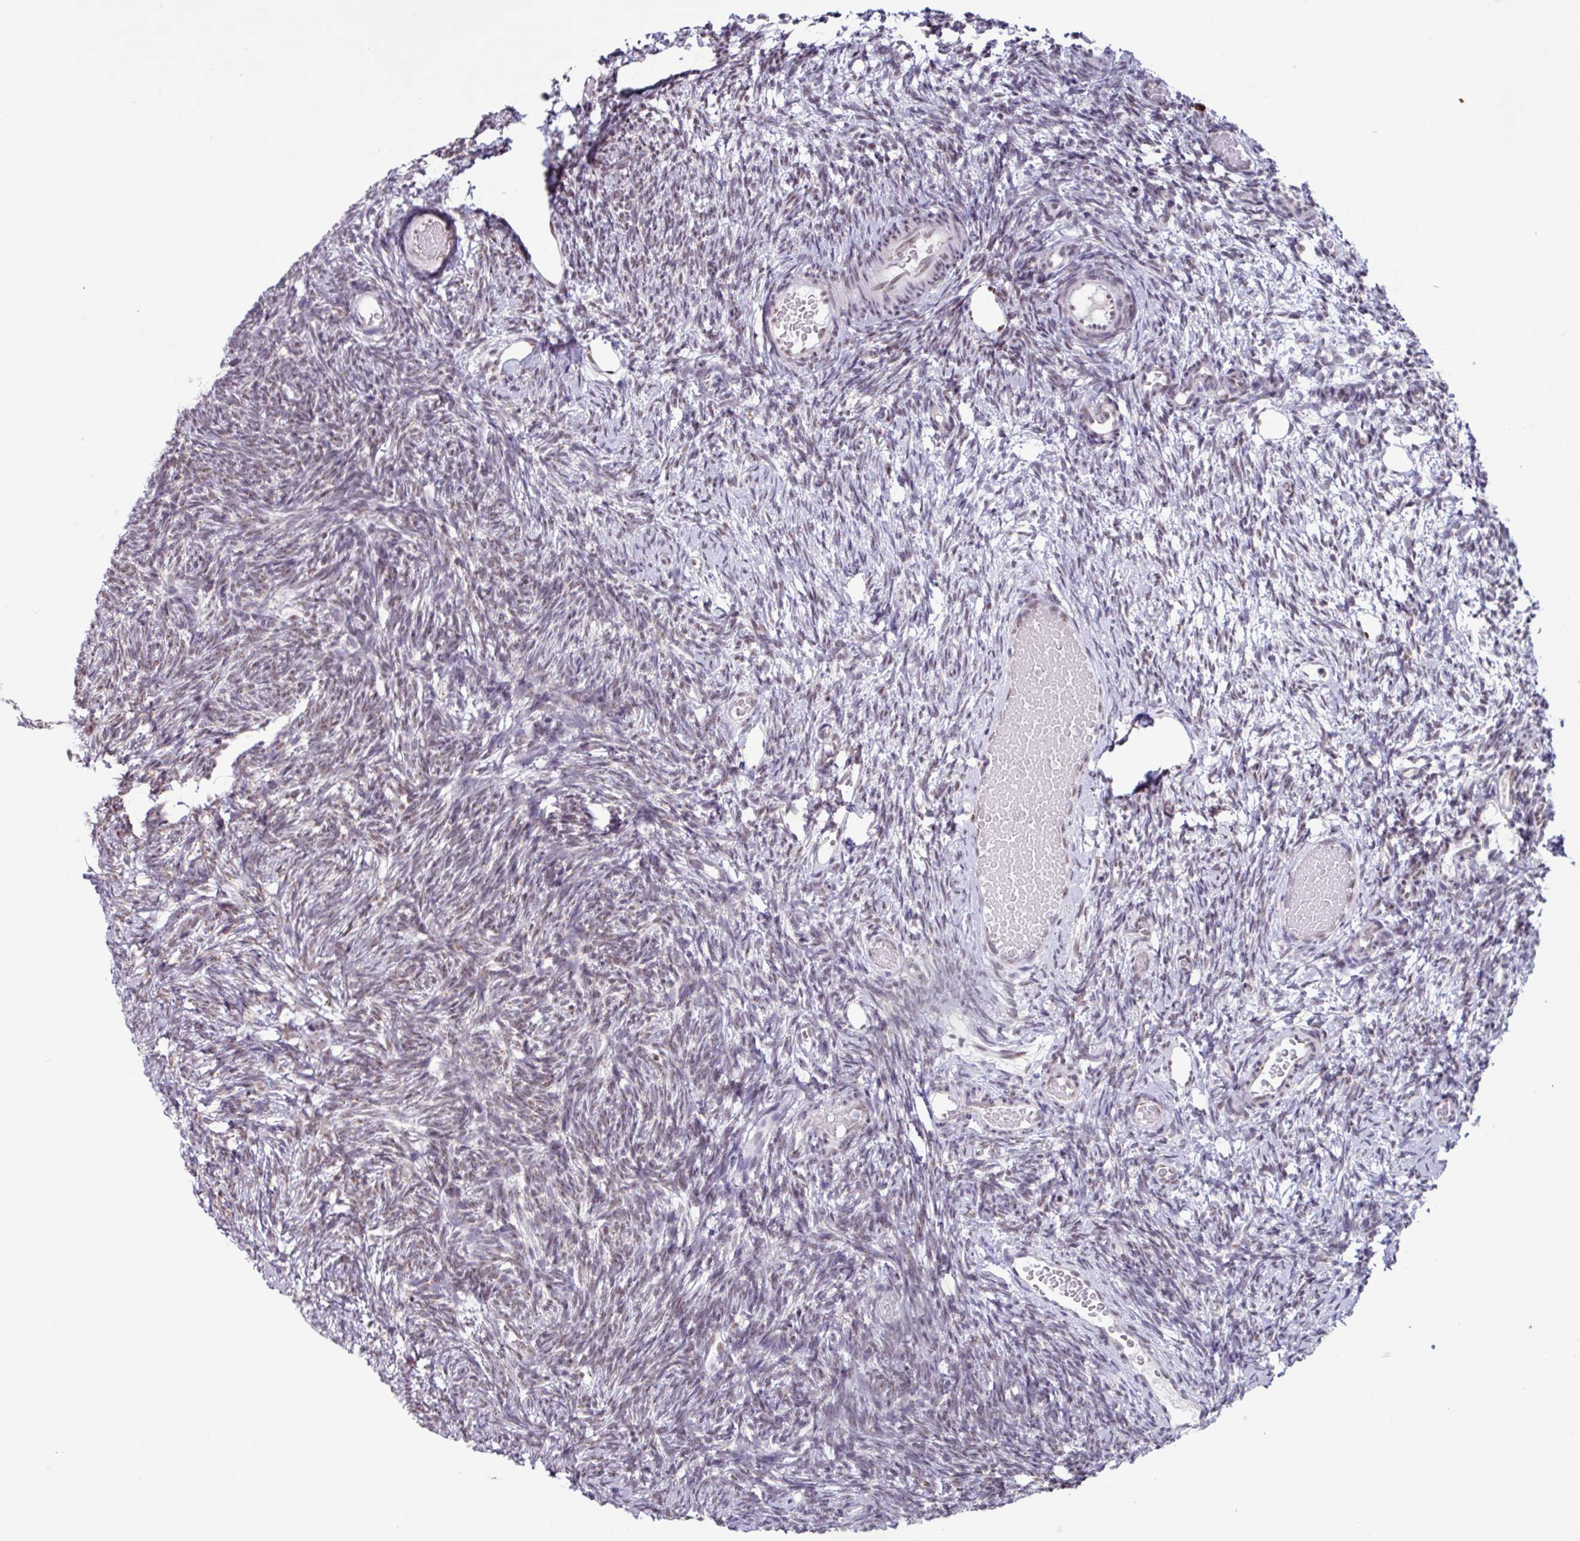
{"staining": {"intensity": "weak", "quantity": ">75%", "location": "nuclear"}, "tissue": "ovary", "cell_type": "Follicle cells", "image_type": "normal", "snomed": [{"axis": "morphology", "description": "Normal tissue, NOS"}, {"axis": "topography", "description": "Ovary"}], "caption": "Weak nuclear staining for a protein is appreciated in about >75% of follicle cells of normal ovary using immunohistochemistry.", "gene": "PUF60", "patient": {"sex": "female", "age": 39}}